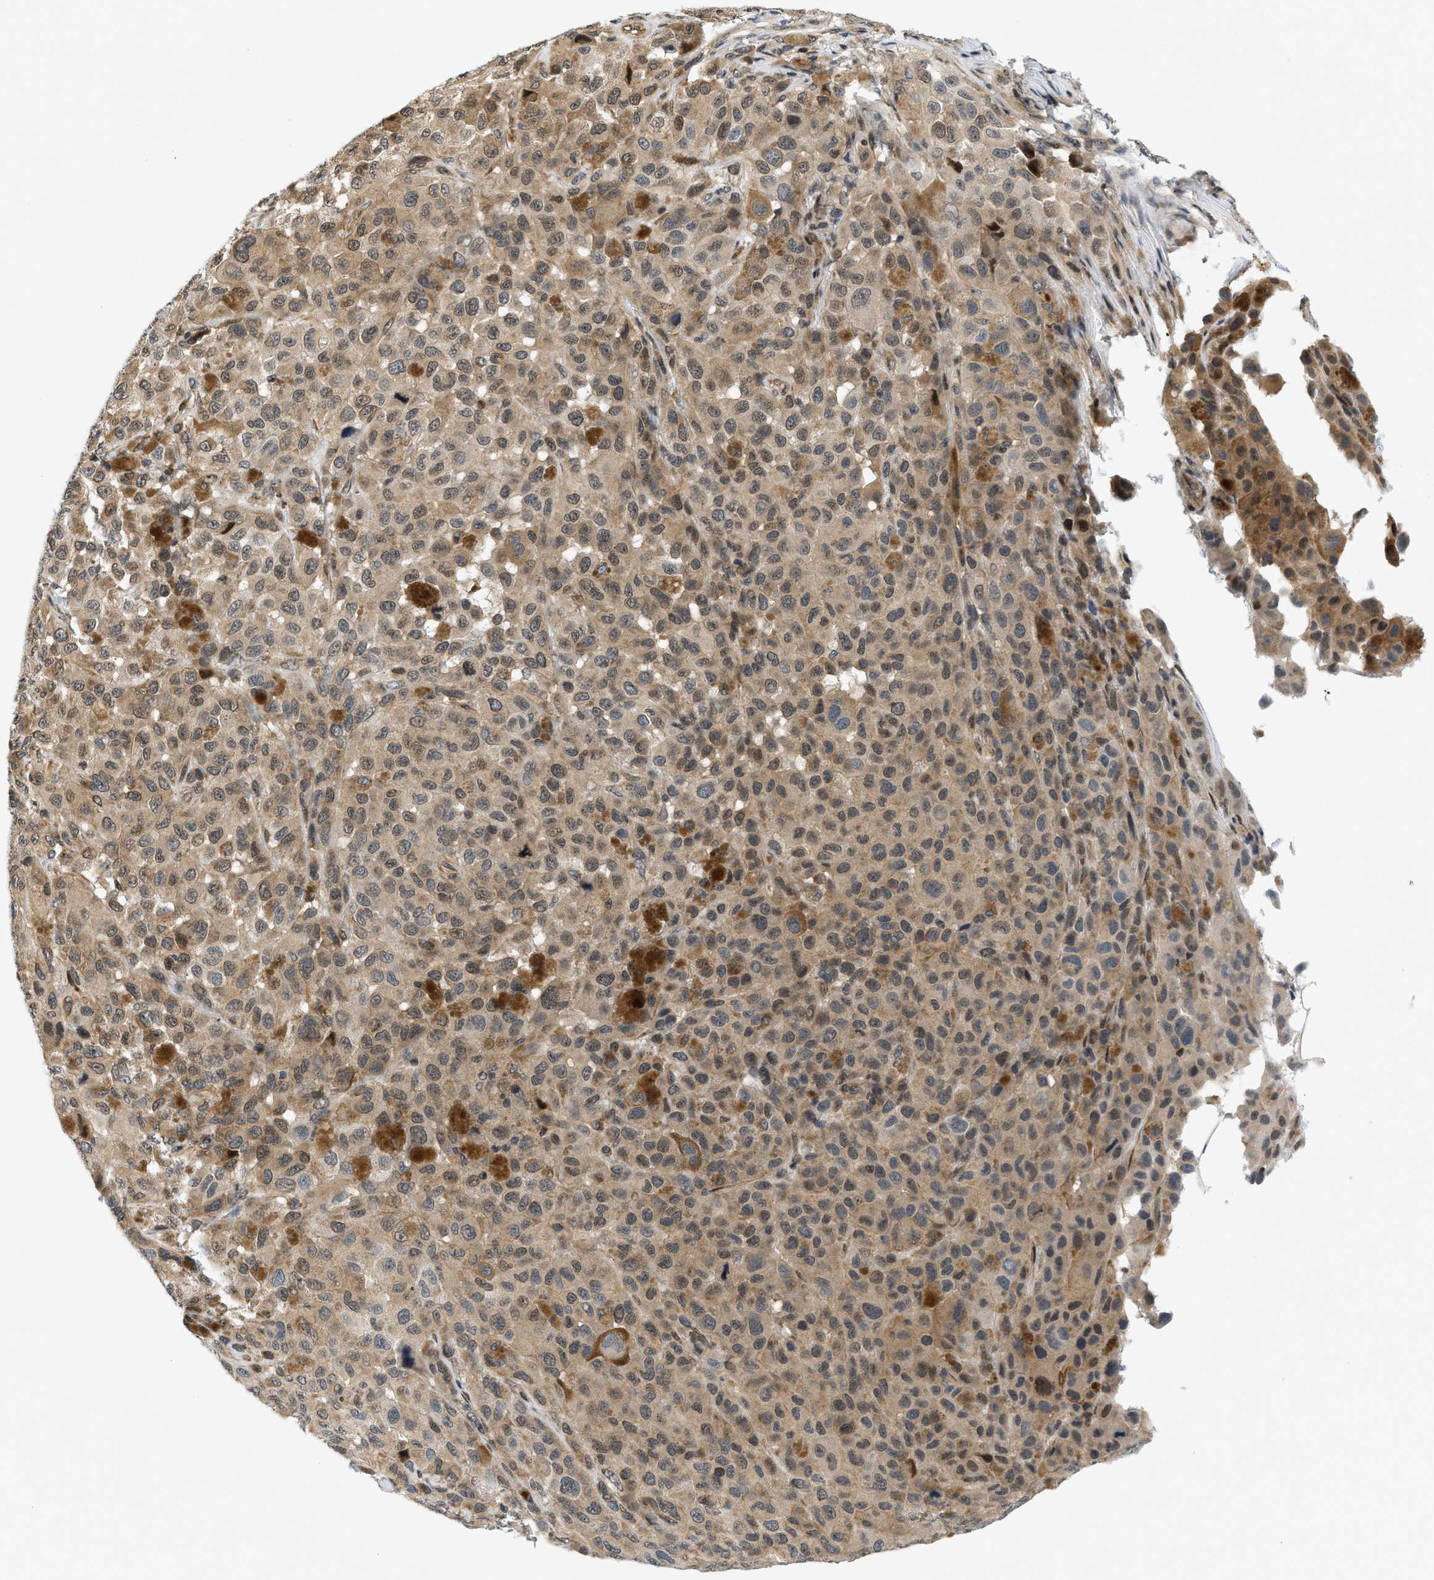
{"staining": {"intensity": "moderate", "quantity": ">75%", "location": "cytoplasmic/membranous,nuclear"}, "tissue": "melanoma", "cell_type": "Tumor cells", "image_type": "cancer", "snomed": [{"axis": "morphology", "description": "Malignant melanoma, NOS"}, {"axis": "topography", "description": "Skin"}], "caption": "Immunohistochemical staining of melanoma reveals medium levels of moderate cytoplasmic/membranous and nuclear positivity in approximately >75% of tumor cells. (DAB (3,3'-diaminobenzidine) IHC, brown staining for protein, blue staining for nuclei).", "gene": "KMT2A", "patient": {"sex": "male", "age": 96}}